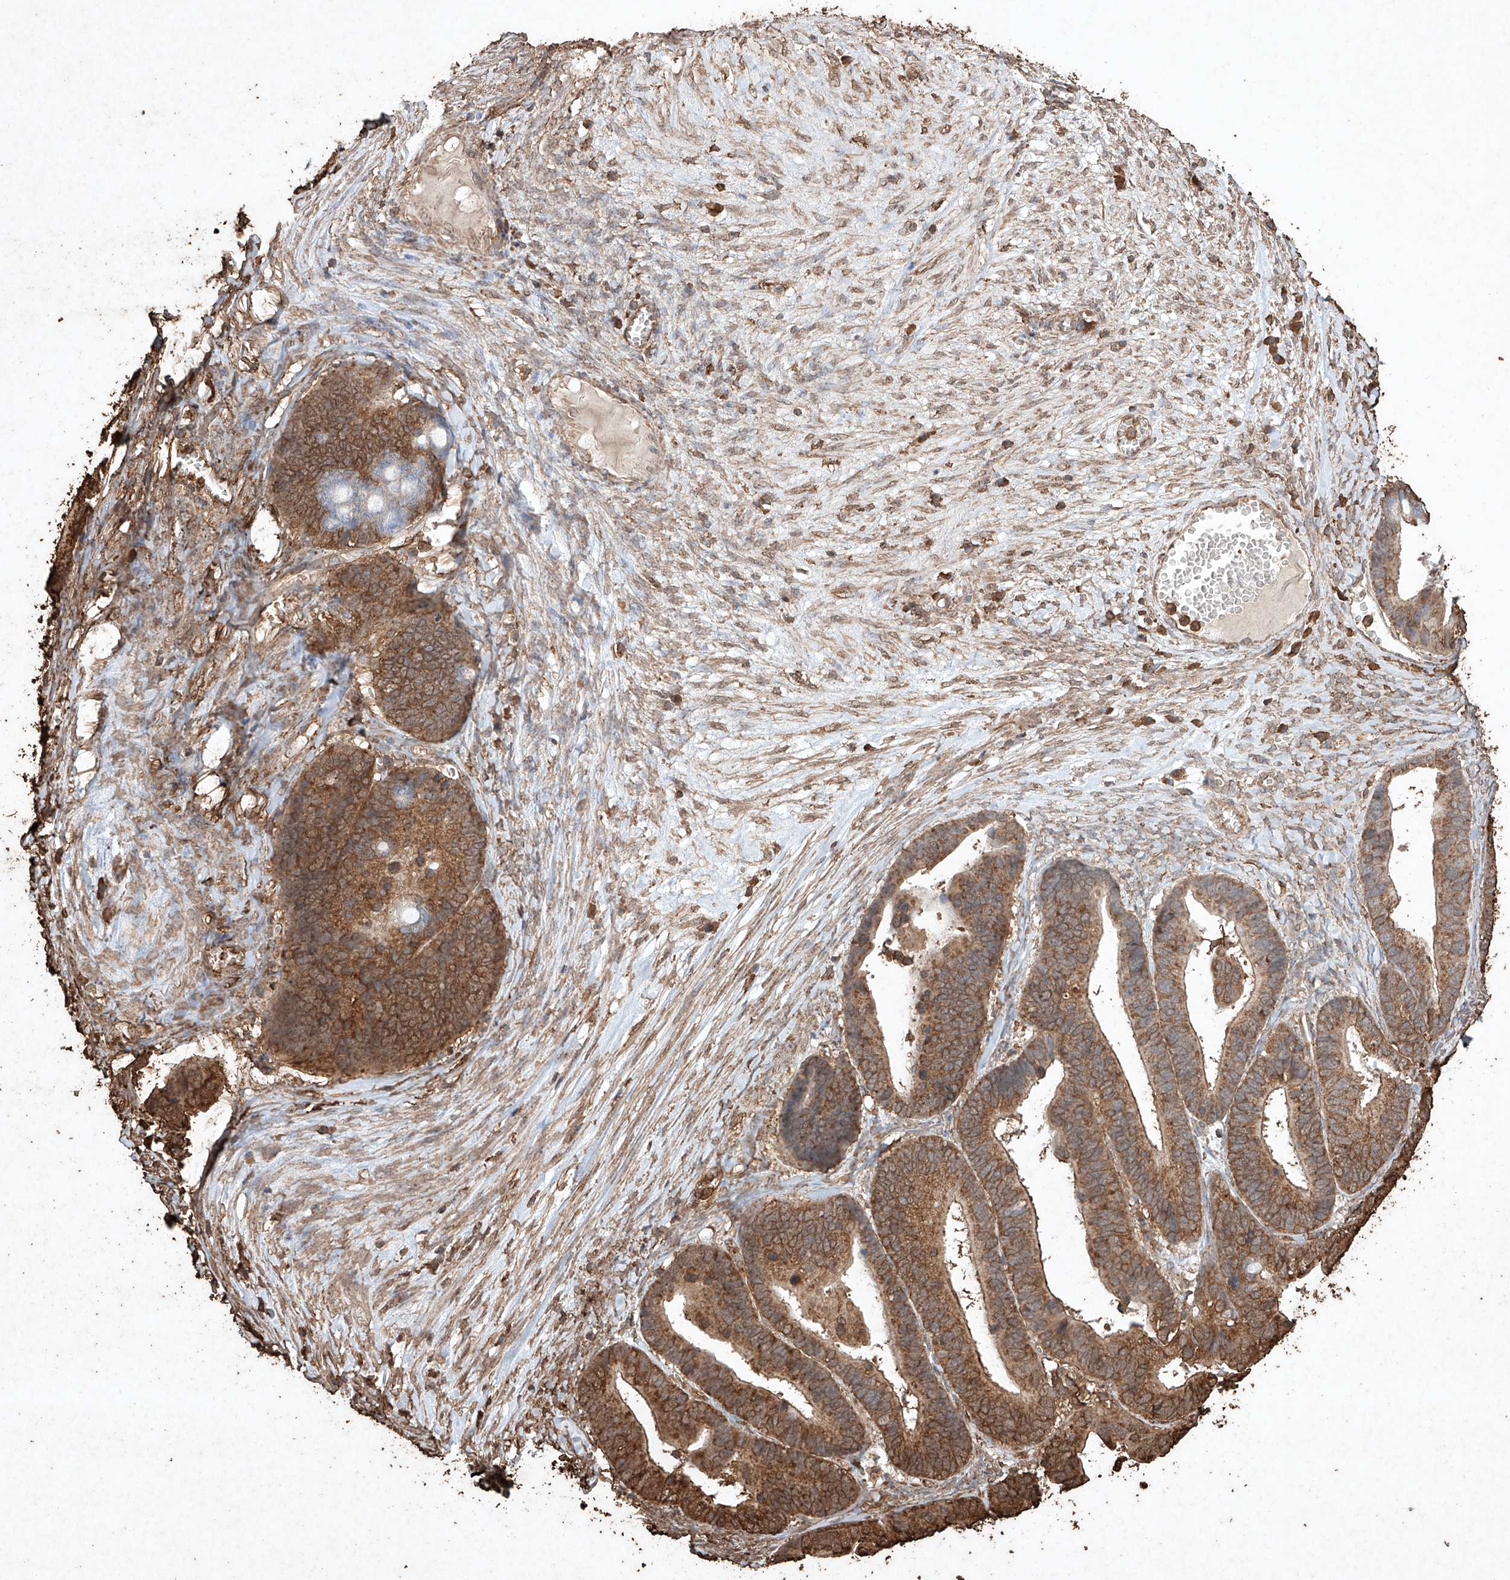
{"staining": {"intensity": "moderate", "quantity": ">75%", "location": "cytoplasmic/membranous"}, "tissue": "ovarian cancer", "cell_type": "Tumor cells", "image_type": "cancer", "snomed": [{"axis": "morphology", "description": "Cystadenocarcinoma, serous, NOS"}, {"axis": "topography", "description": "Ovary"}], "caption": "Immunohistochemical staining of human ovarian cancer shows medium levels of moderate cytoplasmic/membranous expression in approximately >75% of tumor cells.", "gene": "M6PR", "patient": {"sex": "female", "age": 56}}